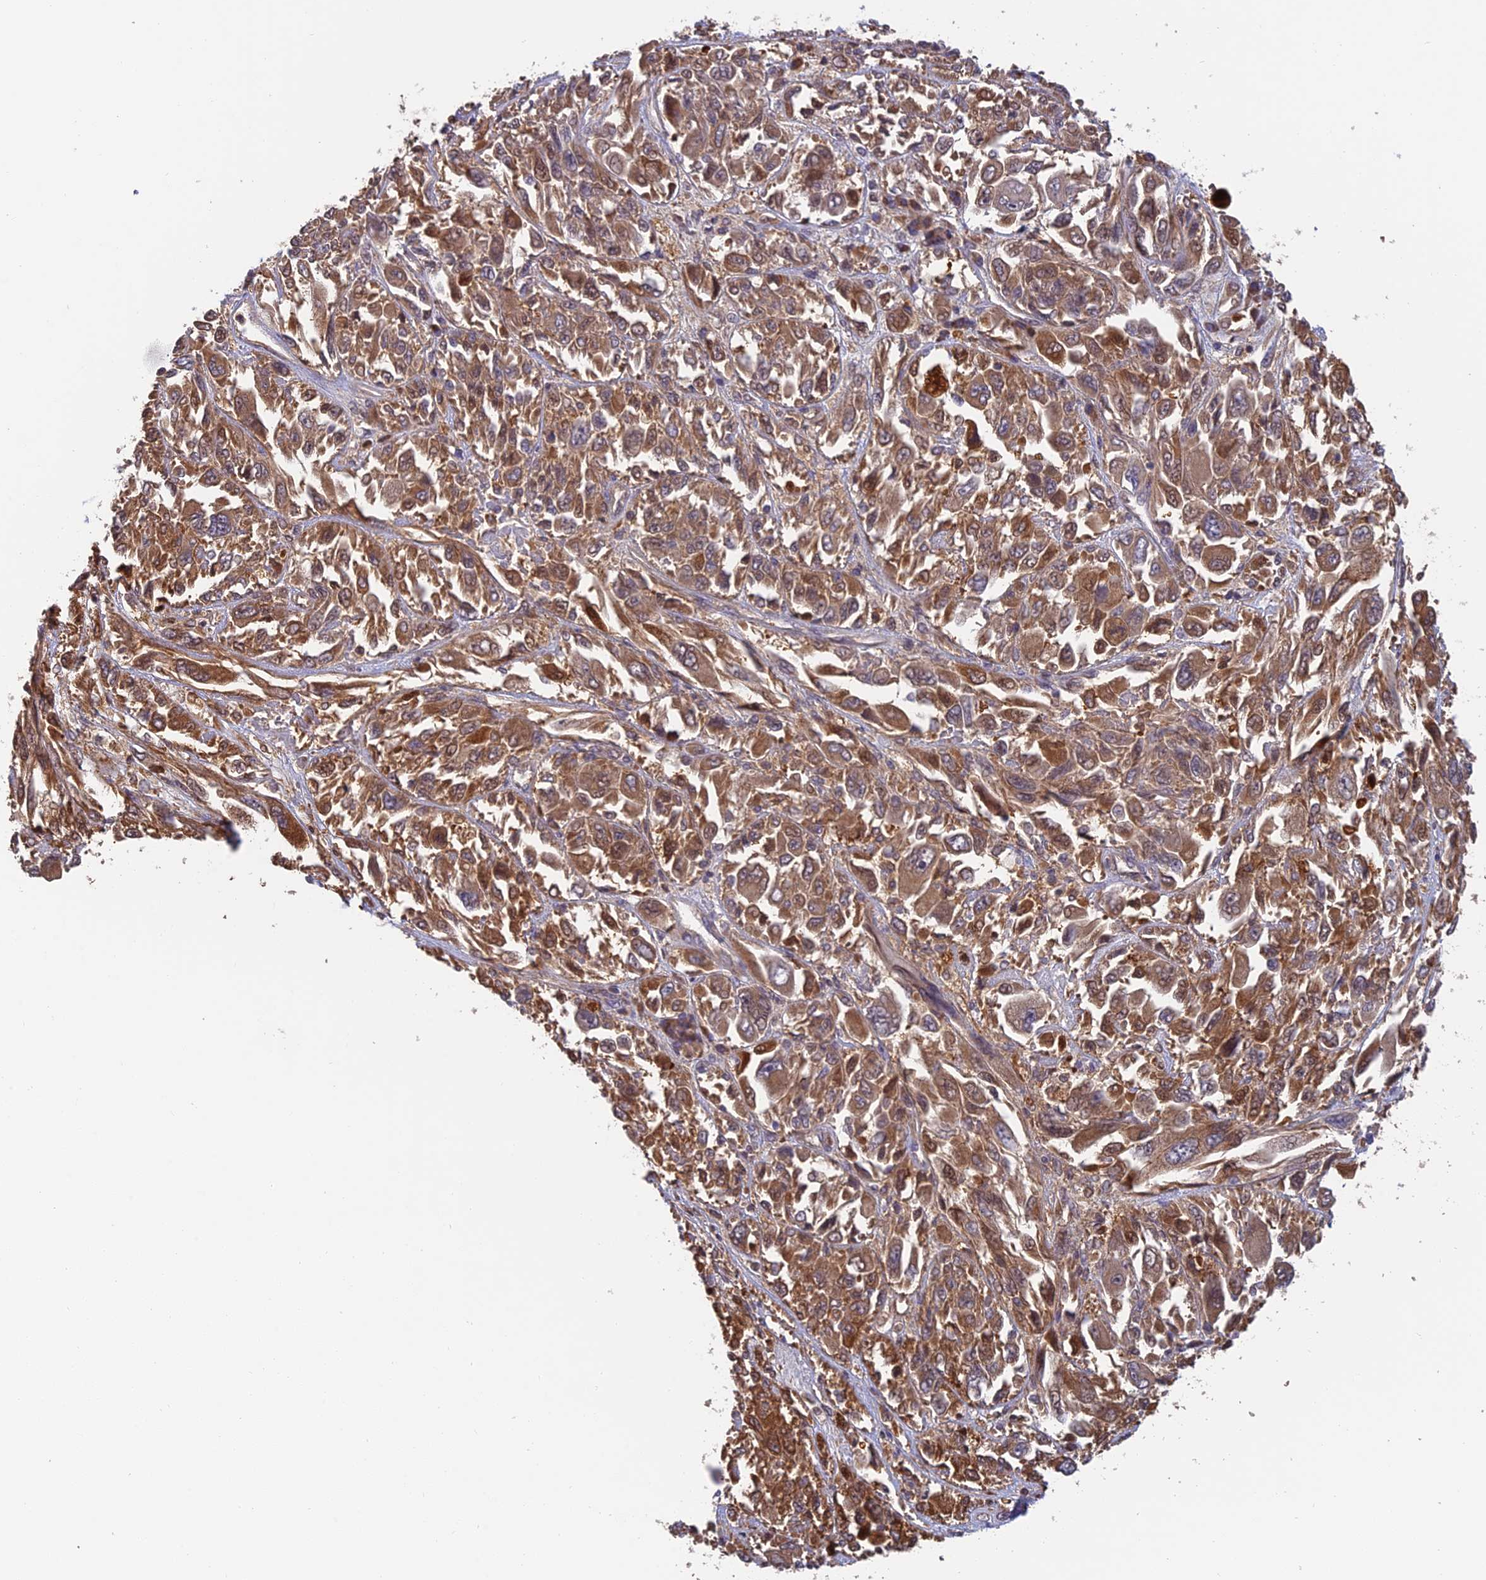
{"staining": {"intensity": "moderate", "quantity": ">75%", "location": "cytoplasmic/membranous"}, "tissue": "melanoma", "cell_type": "Tumor cells", "image_type": "cancer", "snomed": [{"axis": "morphology", "description": "Malignant melanoma, NOS"}, {"axis": "topography", "description": "Skin"}], "caption": "Protein staining of melanoma tissue exhibits moderate cytoplasmic/membranous staining in approximately >75% of tumor cells. The staining was performed using DAB (3,3'-diaminobenzidine), with brown indicating positive protein expression. Nuclei are stained blue with hematoxylin.", "gene": "IPO5", "patient": {"sex": "female", "age": 91}}